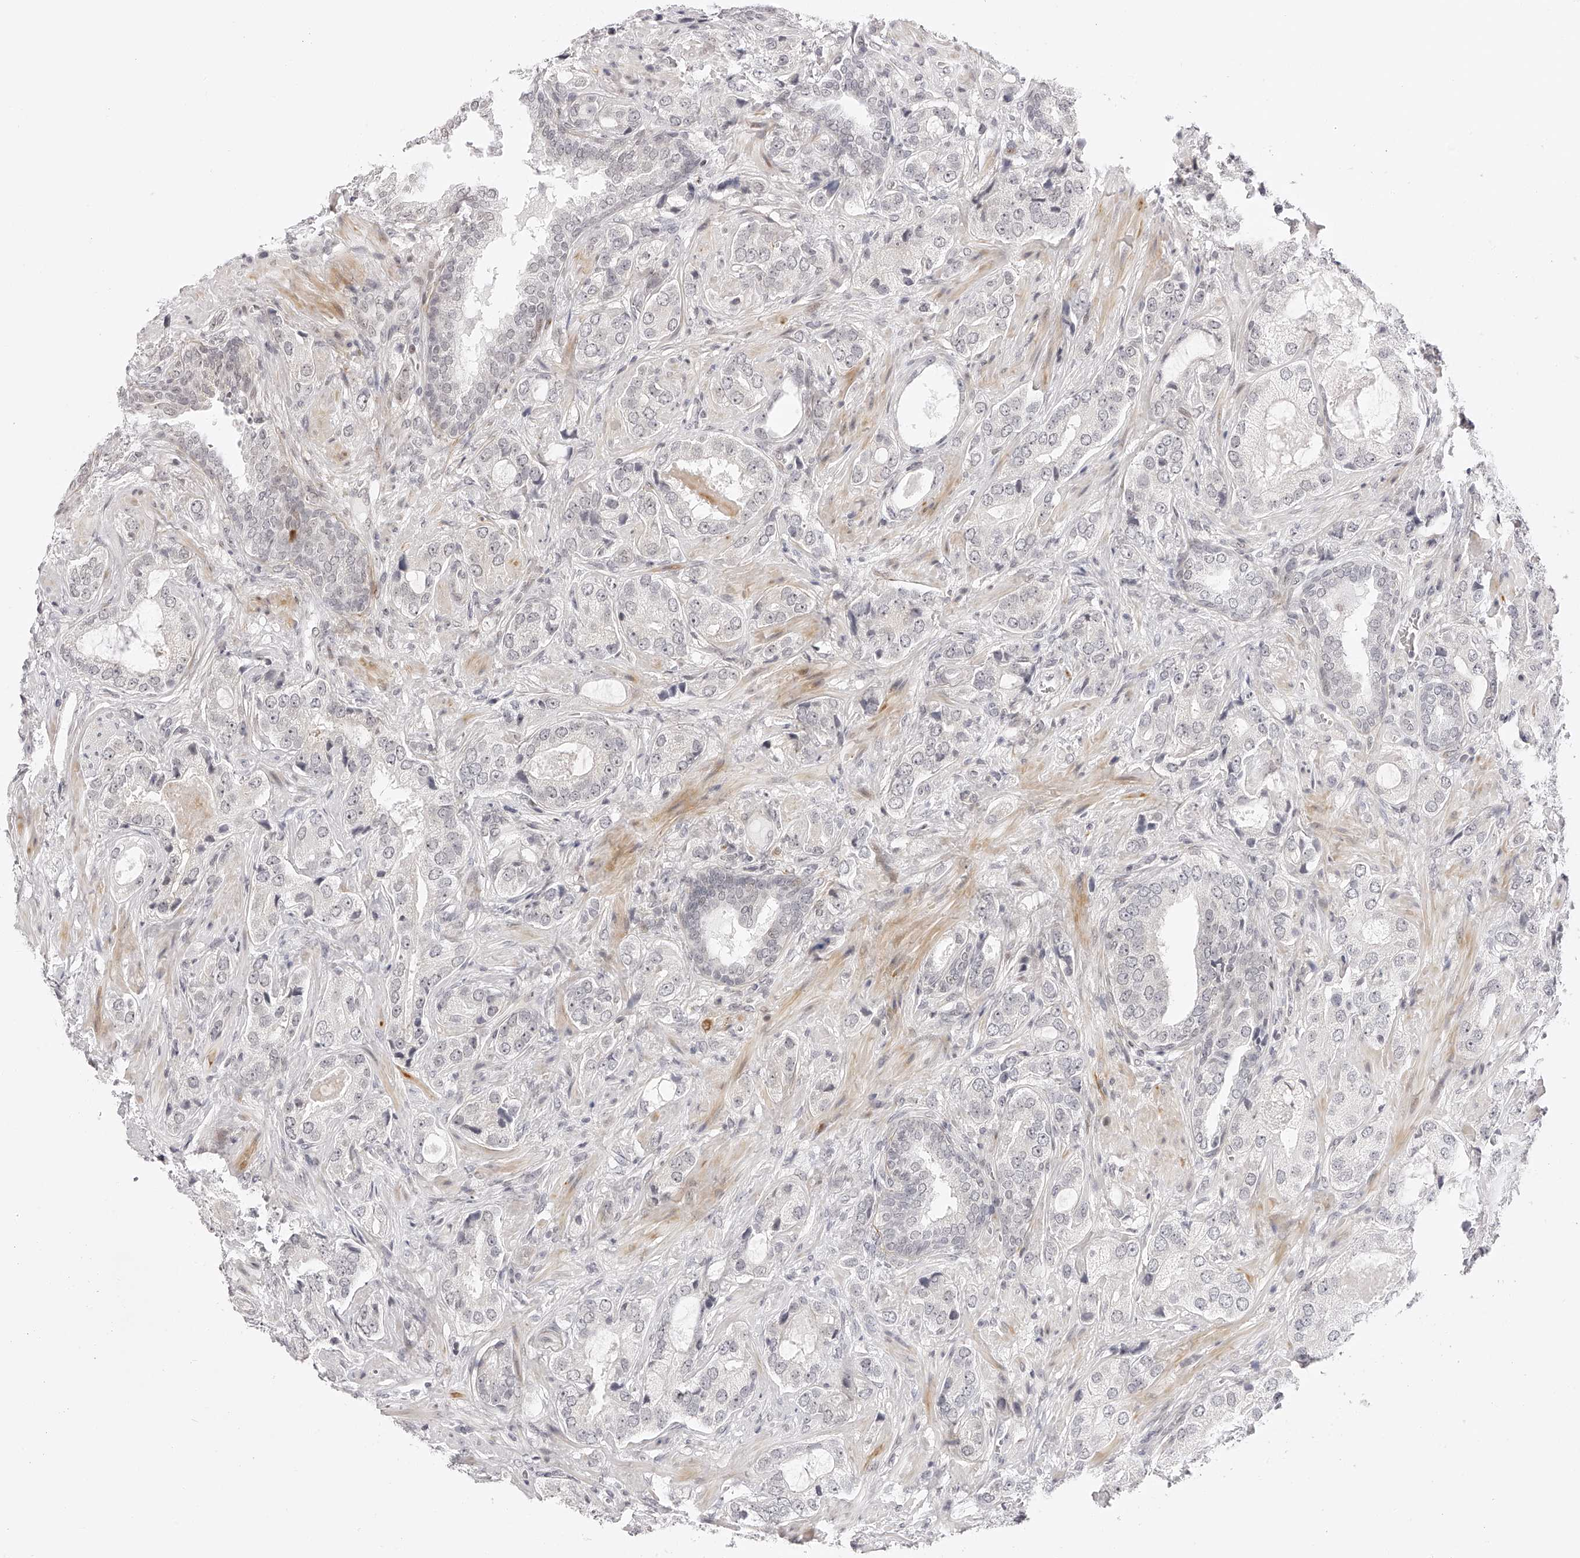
{"staining": {"intensity": "negative", "quantity": "none", "location": "none"}, "tissue": "prostate cancer", "cell_type": "Tumor cells", "image_type": "cancer", "snomed": [{"axis": "morphology", "description": "Normal tissue, NOS"}, {"axis": "morphology", "description": "Adenocarcinoma, High grade"}, {"axis": "topography", "description": "Prostate"}, {"axis": "topography", "description": "Peripheral nerve tissue"}], "caption": "A high-resolution image shows IHC staining of prostate adenocarcinoma (high-grade), which reveals no significant staining in tumor cells.", "gene": "PLEKHG1", "patient": {"sex": "male", "age": 59}}